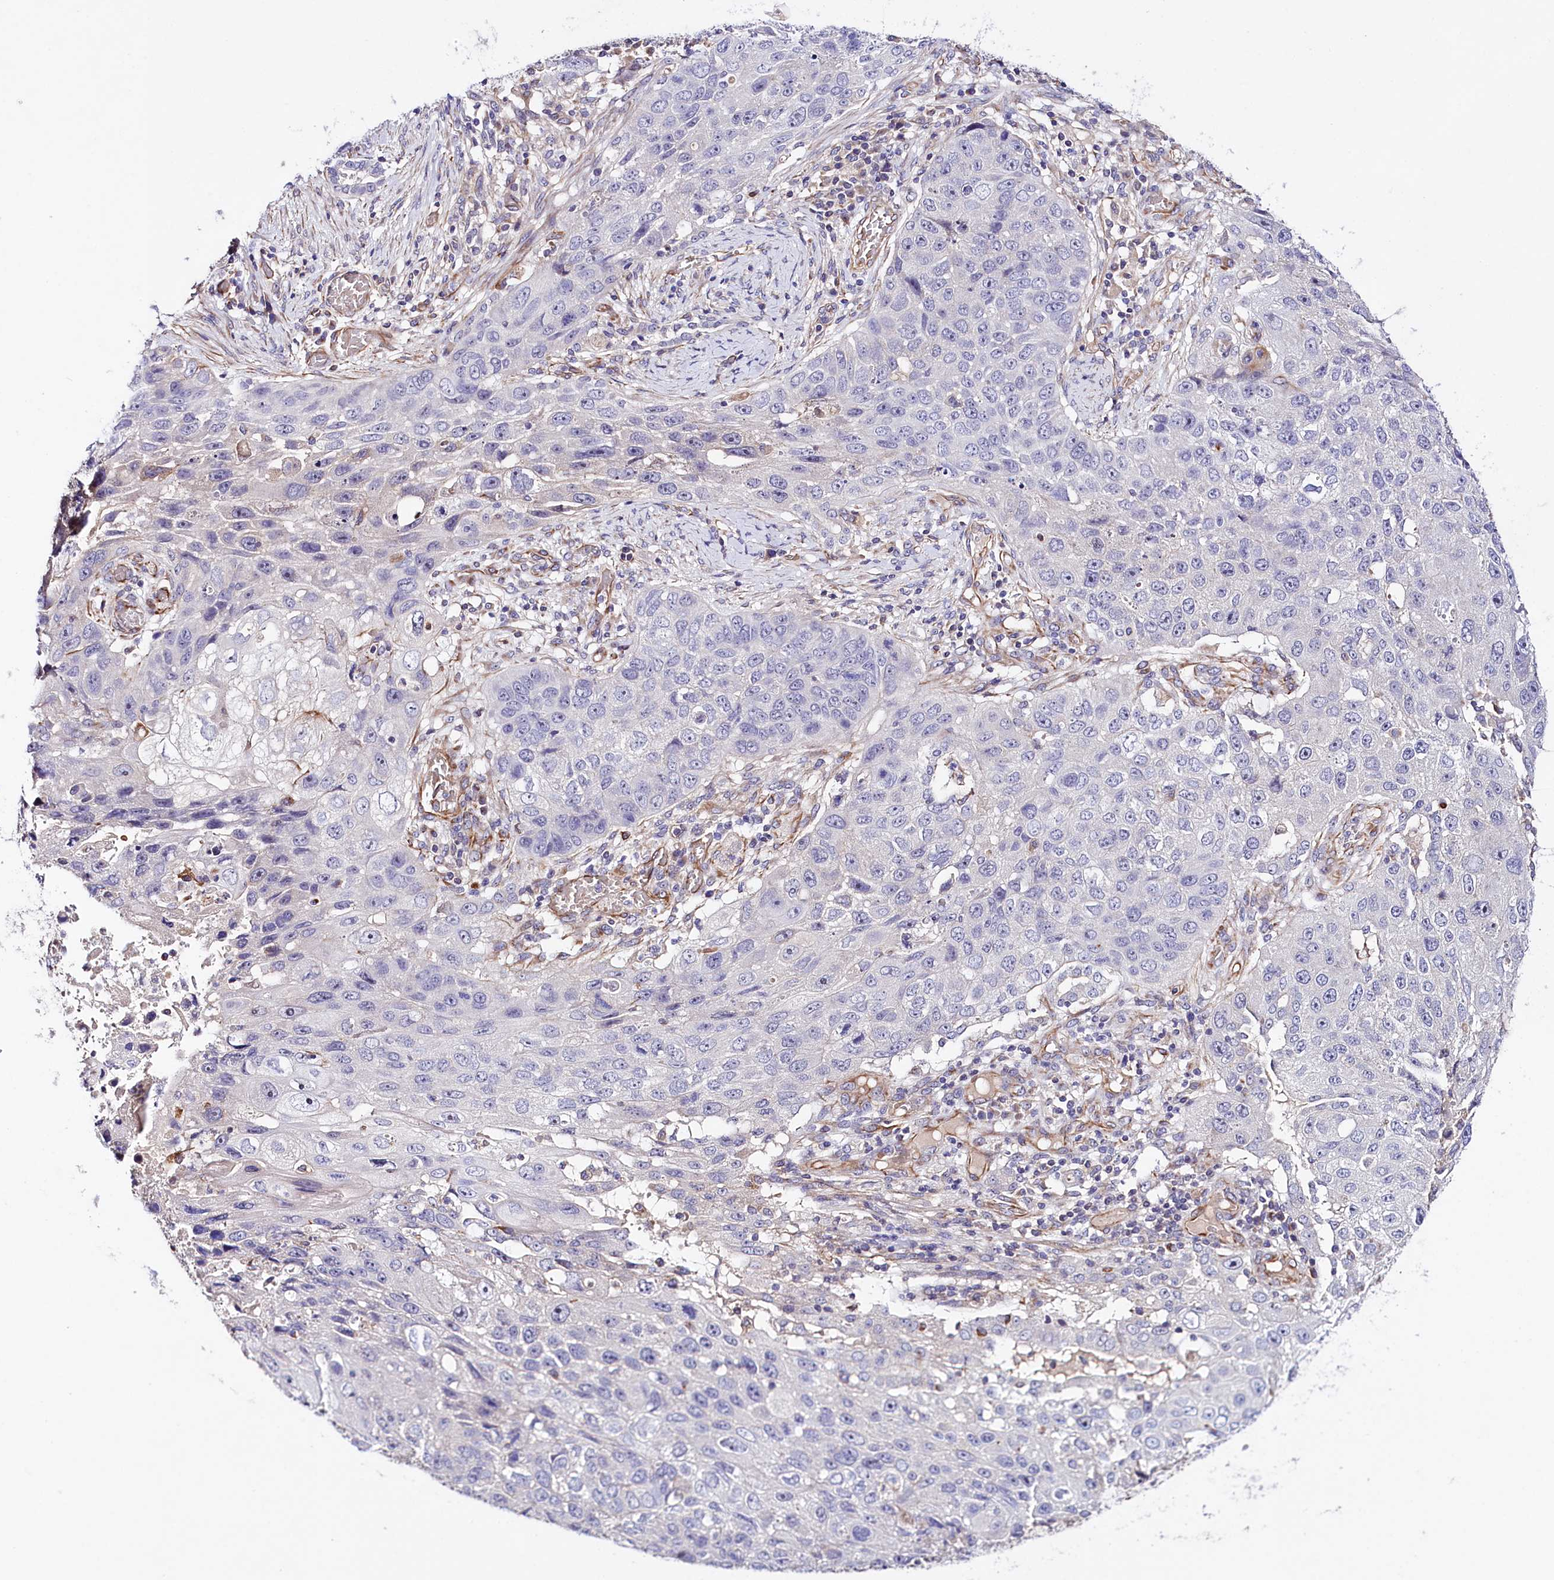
{"staining": {"intensity": "negative", "quantity": "none", "location": "none"}, "tissue": "lung cancer", "cell_type": "Tumor cells", "image_type": "cancer", "snomed": [{"axis": "morphology", "description": "Squamous cell carcinoma, NOS"}, {"axis": "topography", "description": "Lung"}], "caption": "Immunohistochemical staining of lung cancer reveals no significant expression in tumor cells.", "gene": "SLC7A1", "patient": {"sex": "male", "age": 61}}